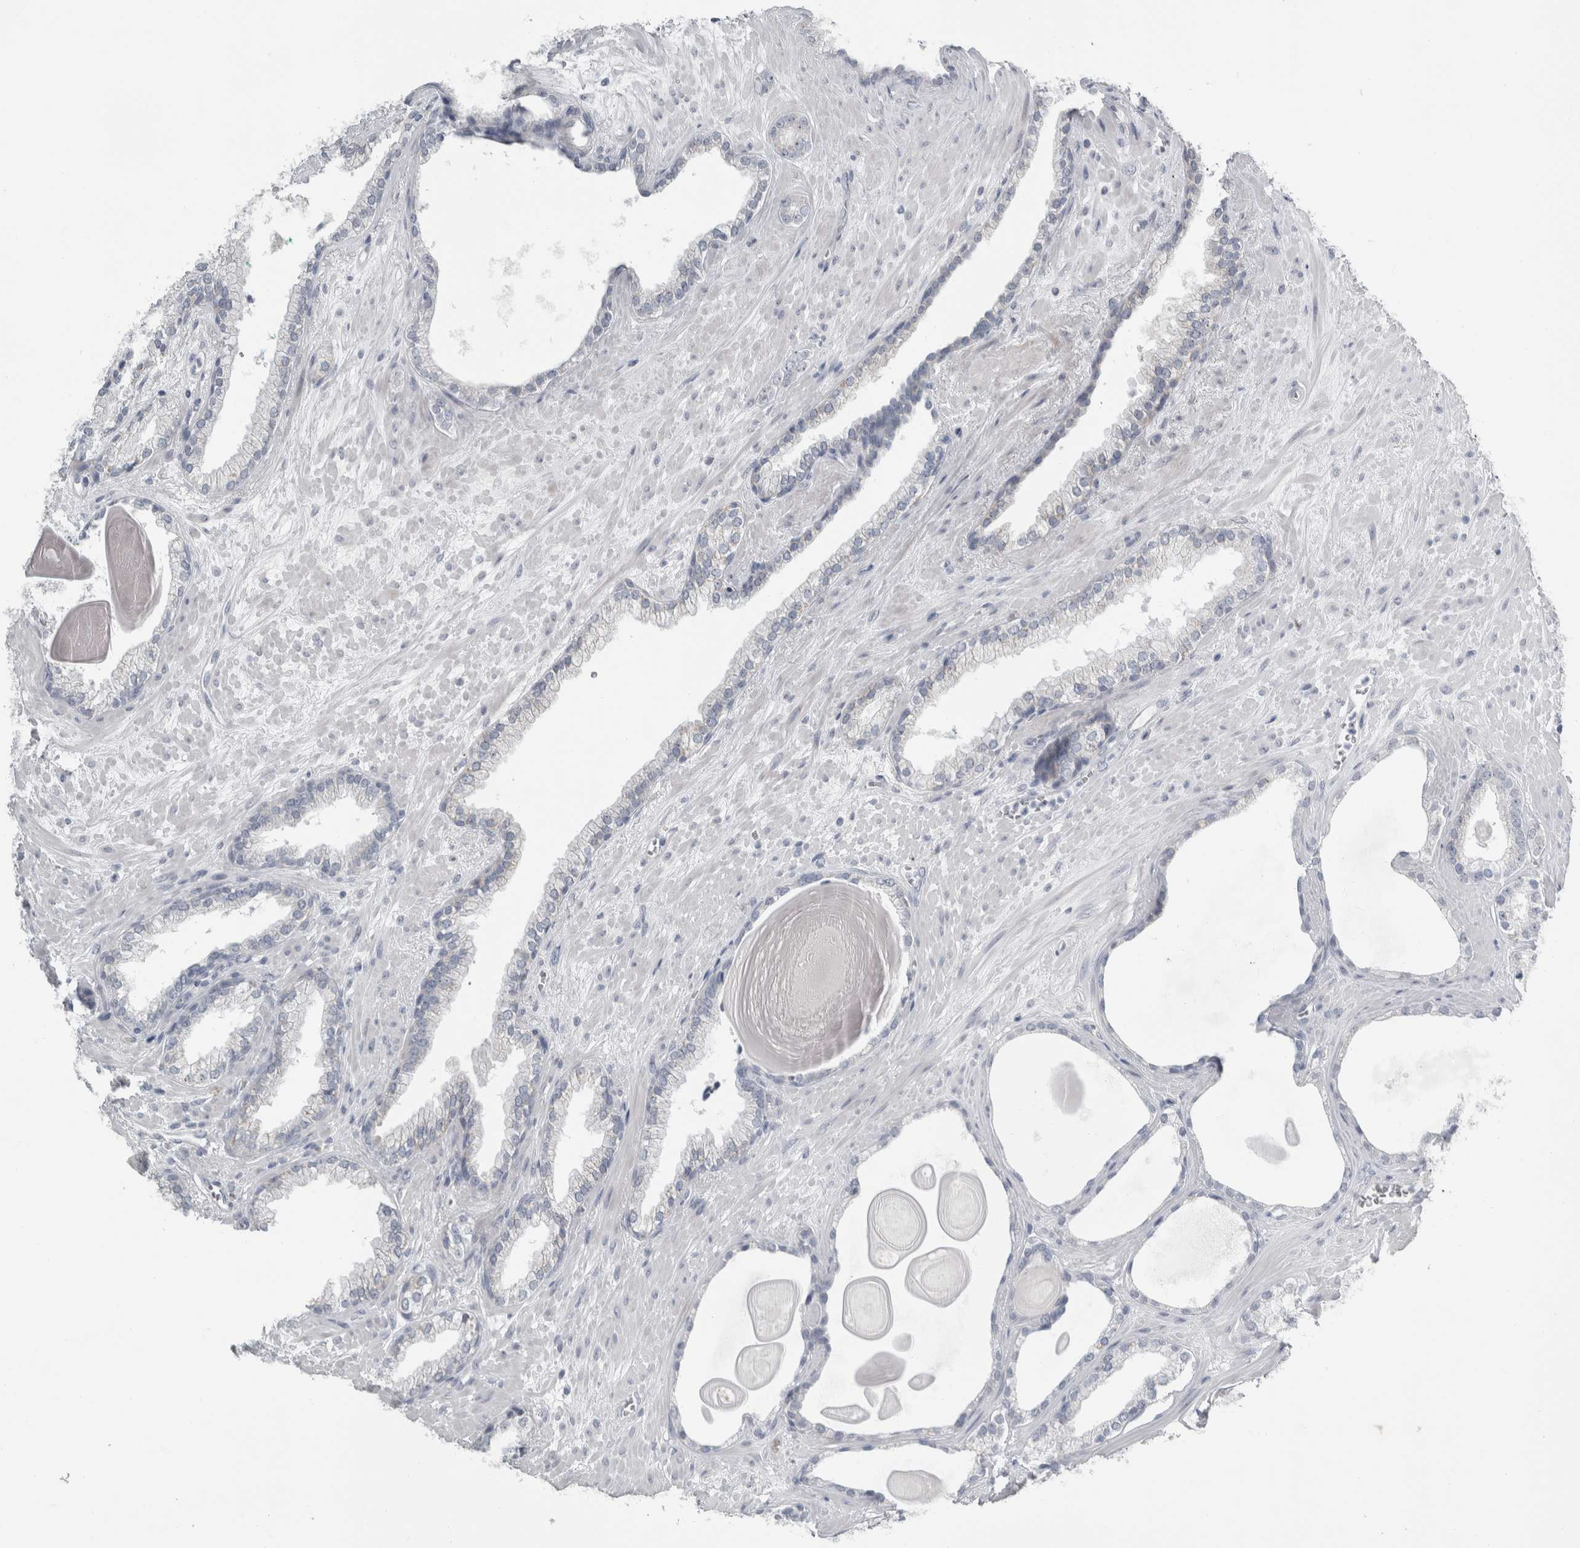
{"staining": {"intensity": "negative", "quantity": "none", "location": "none"}, "tissue": "prostate cancer", "cell_type": "Tumor cells", "image_type": "cancer", "snomed": [{"axis": "morphology", "description": "Adenocarcinoma, Low grade"}, {"axis": "topography", "description": "Prostate"}], "caption": "Protein analysis of prostate cancer (adenocarcinoma (low-grade)) shows no significant positivity in tumor cells. Brightfield microscopy of IHC stained with DAB (3,3'-diaminobenzidine) (brown) and hematoxylin (blue), captured at high magnification.", "gene": "FXYD7", "patient": {"sex": "male", "age": 70}}